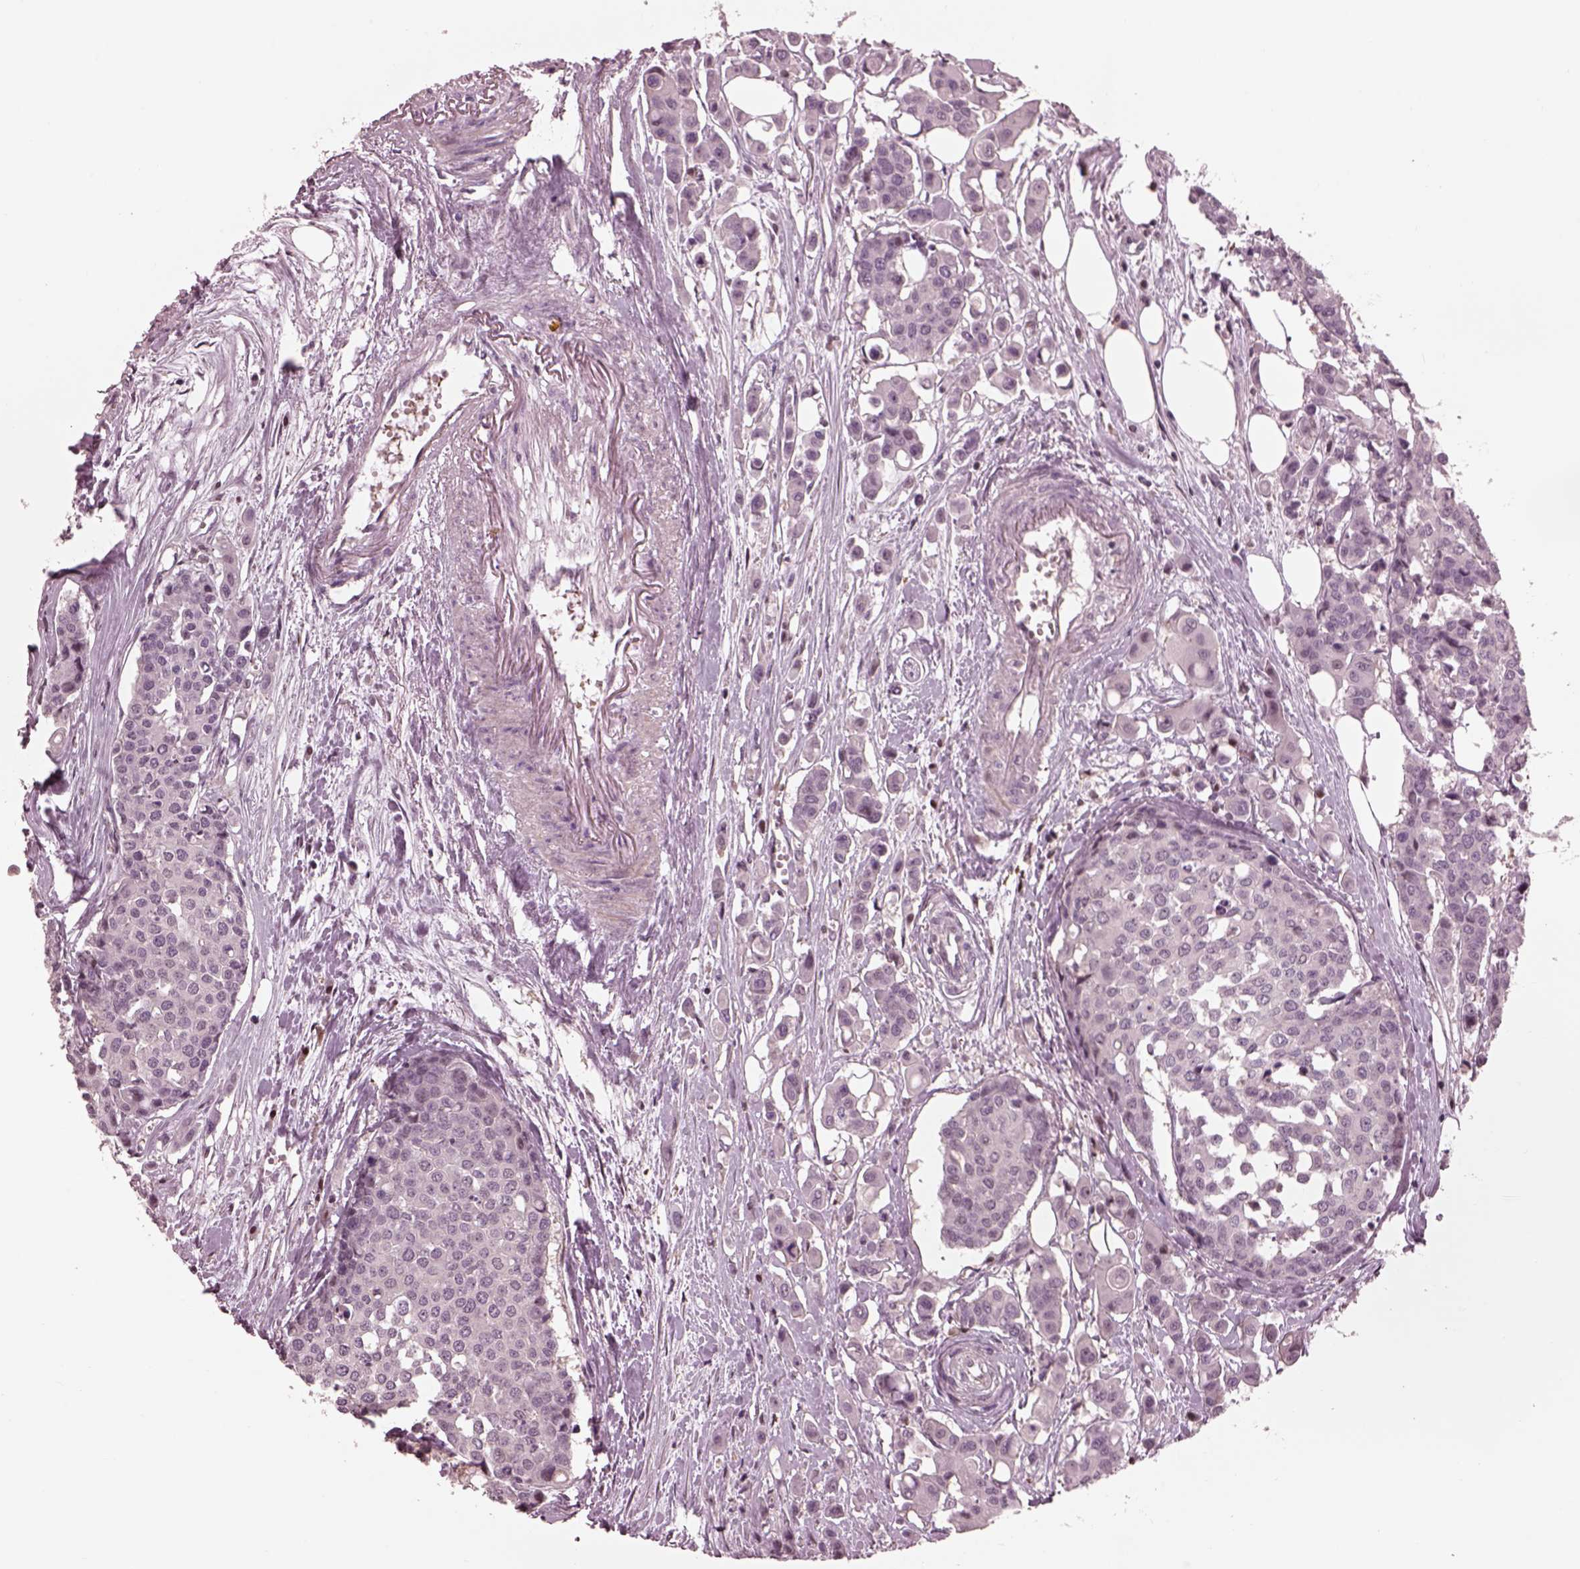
{"staining": {"intensity": "negative", "quantity": "none", "location": "none"}, "tissue": "carcinoid", "cell_type": "Tumor cells", "image_type": "cancer", "snomed": [{"axis": "morphology", "description": "Carcinoid, malignant, NOS"}, {"axis": "topography", "description": "Colon"}], "caption": "DAB (3,3'-diaminobenzidine) immunohistochemical staining of carcinoid exhibits no significant expression in tumor cells.", "gene": "BFSP1", "patient": {"sex": "male", "age": 81}}